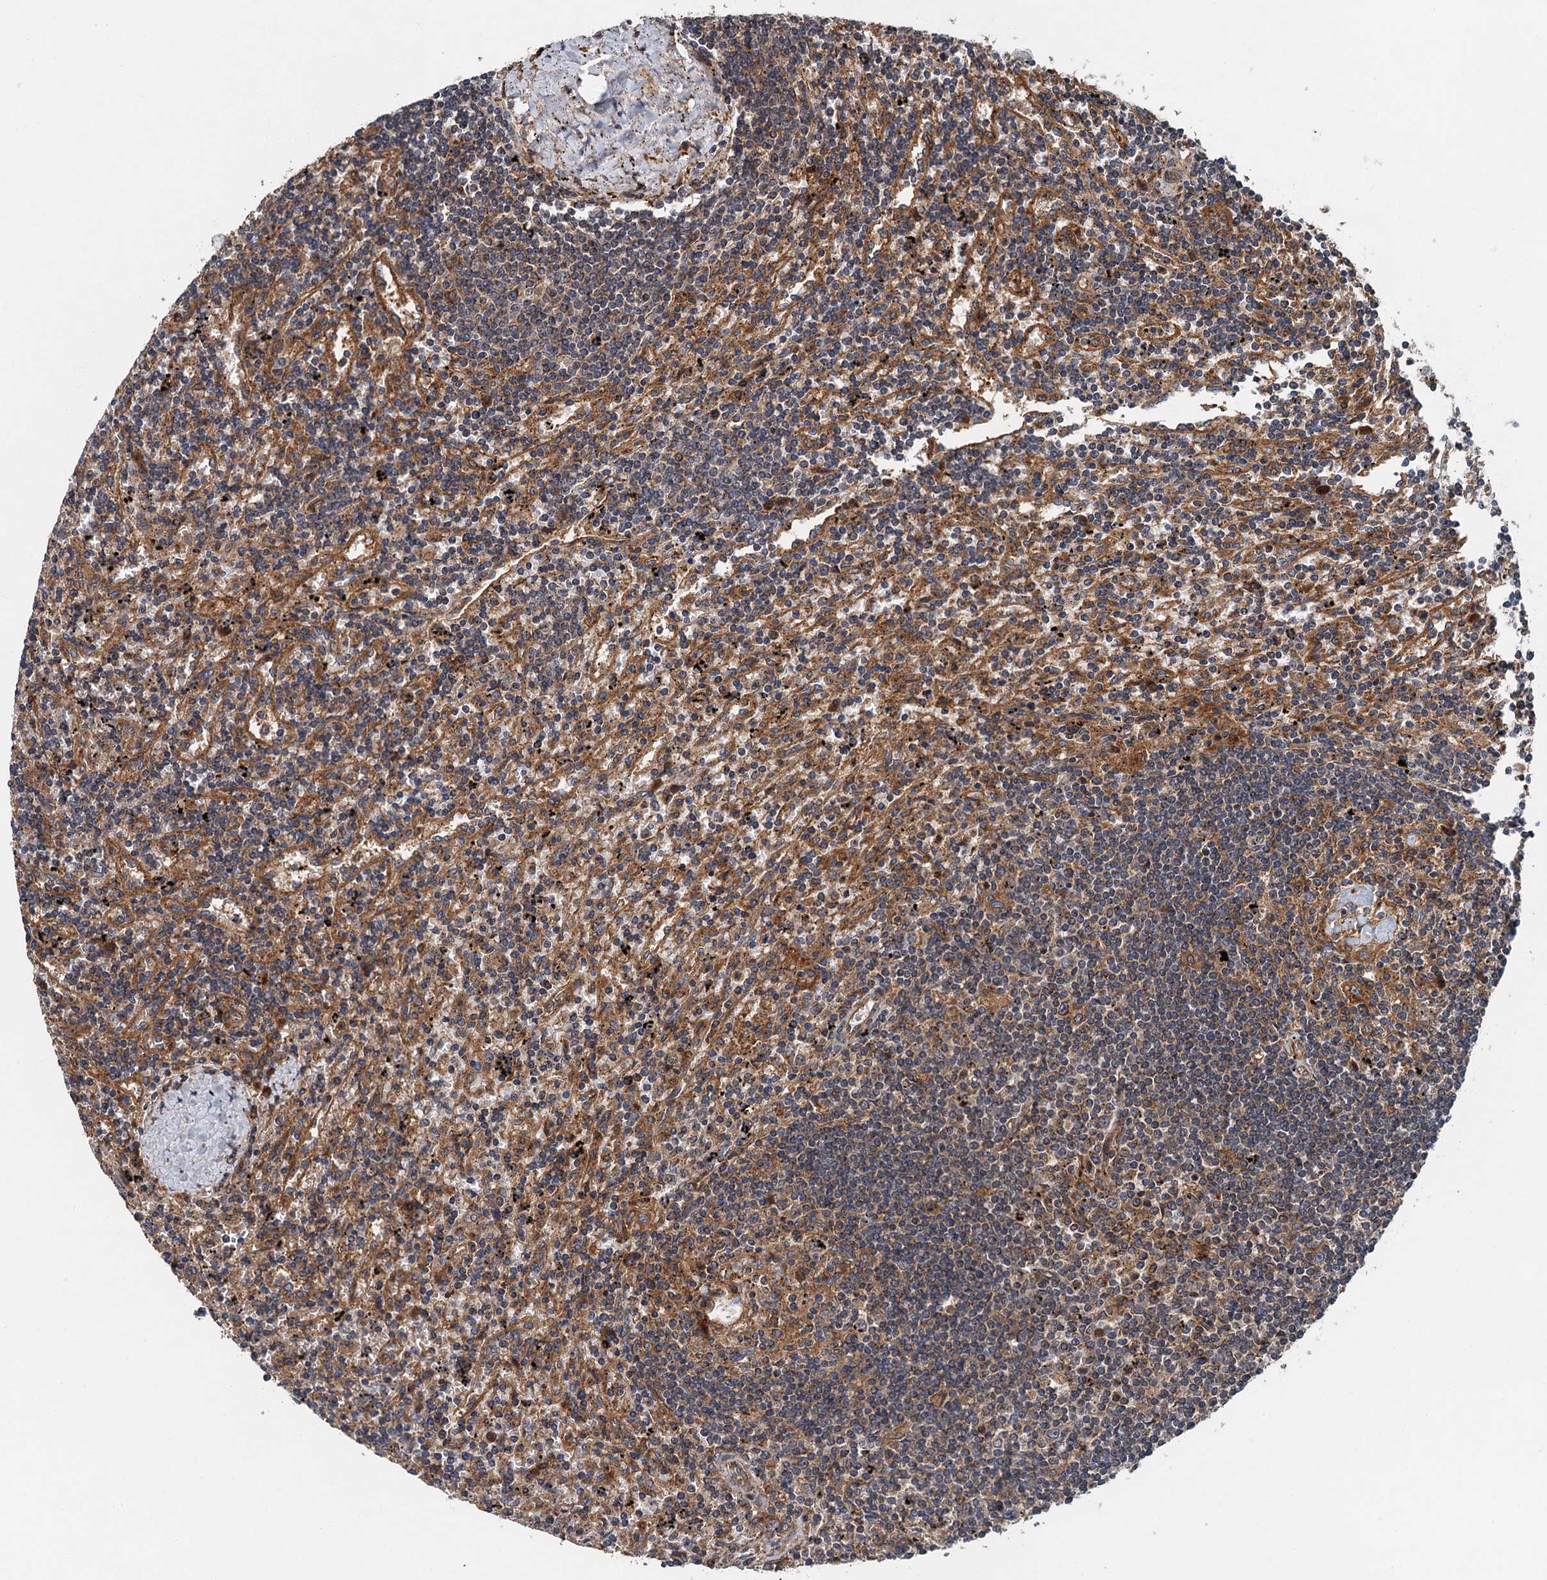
{"staining": {"intensity": "negative", "quantity": "none", "location": "none"}, "tissue": "lymphoma", "cell_type": "Tumor cells", "image_type": "cancer", "snomed": [{"axis": "morphology", "description": "Malignant lymphoma, non-Hodgkin's type, Low grade"}, {"axis": "topography", "description": "Spleen"}], "caption": "High magnification brightfield microscopy of low-grade malignant lymphoma, non-Hodgkin's type stained with DAB (3,3'-diaminobenzidine) (brown) and counterstained with hematoxylin (blue): tumor cells show no significant positivity.", "gene": "COG3", "patient": {"sex": "male", "age": 76}}